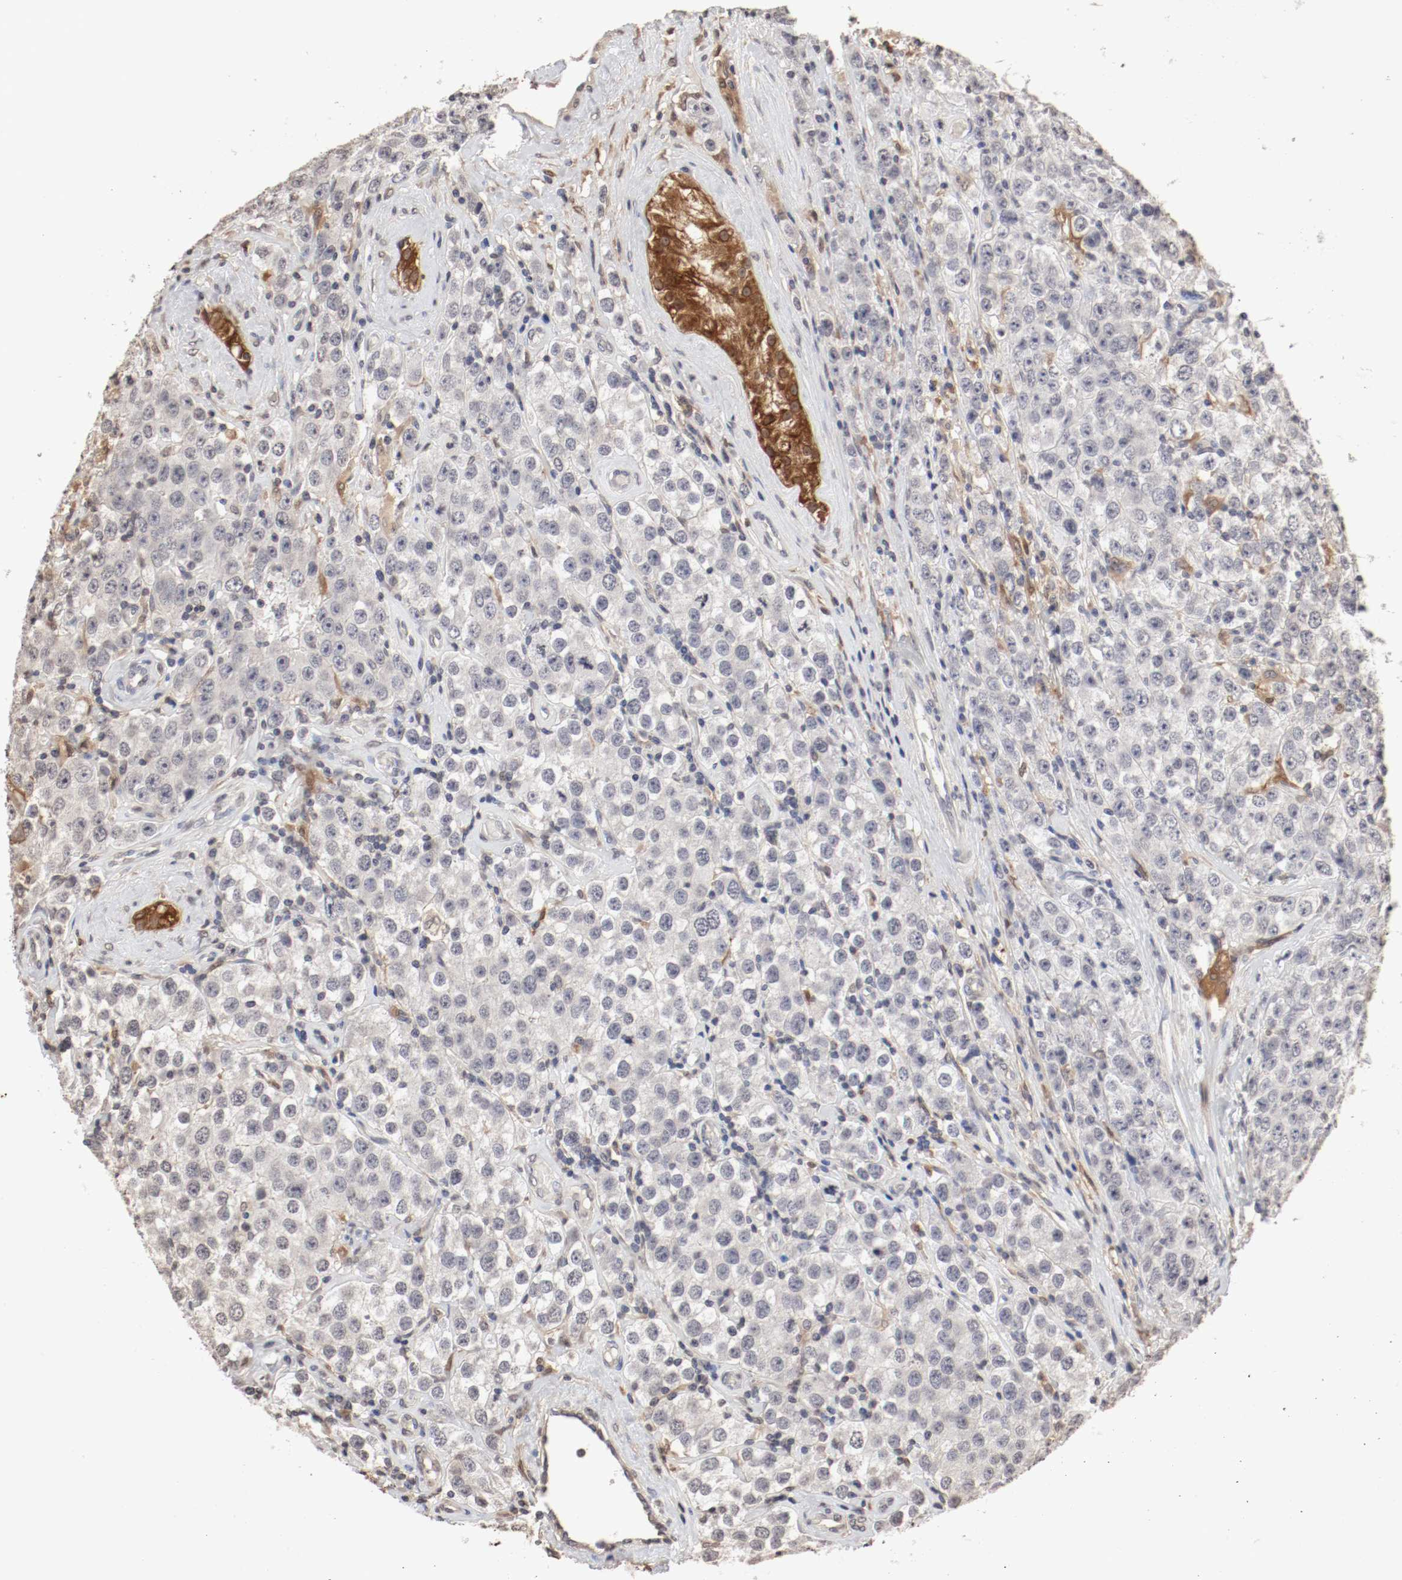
{"staining": {"intensity": "moderate", "quantity": "<25%", "location": "cytoplasmic/membranous,nuclear"}, "tissue": "testis cancer", "cell_type": "Tumor cells", "image_type": "cancer", "snomed": [{"axis": "morphology", "description": "Seminoma, NOS"}, {"axis": "topography", "description": "Testis"}], "caption": "Immunohistochemistry (IHC) of testis cancer exhibits low levels of moderate cytoplasmic/membranous and nuclear positivity in about <25% of tumor cells. (DAB = brown stain, brightfield microscopy at high magnification).", "gene": "WASL", "patient": {"sex": "male", "age": 52}}